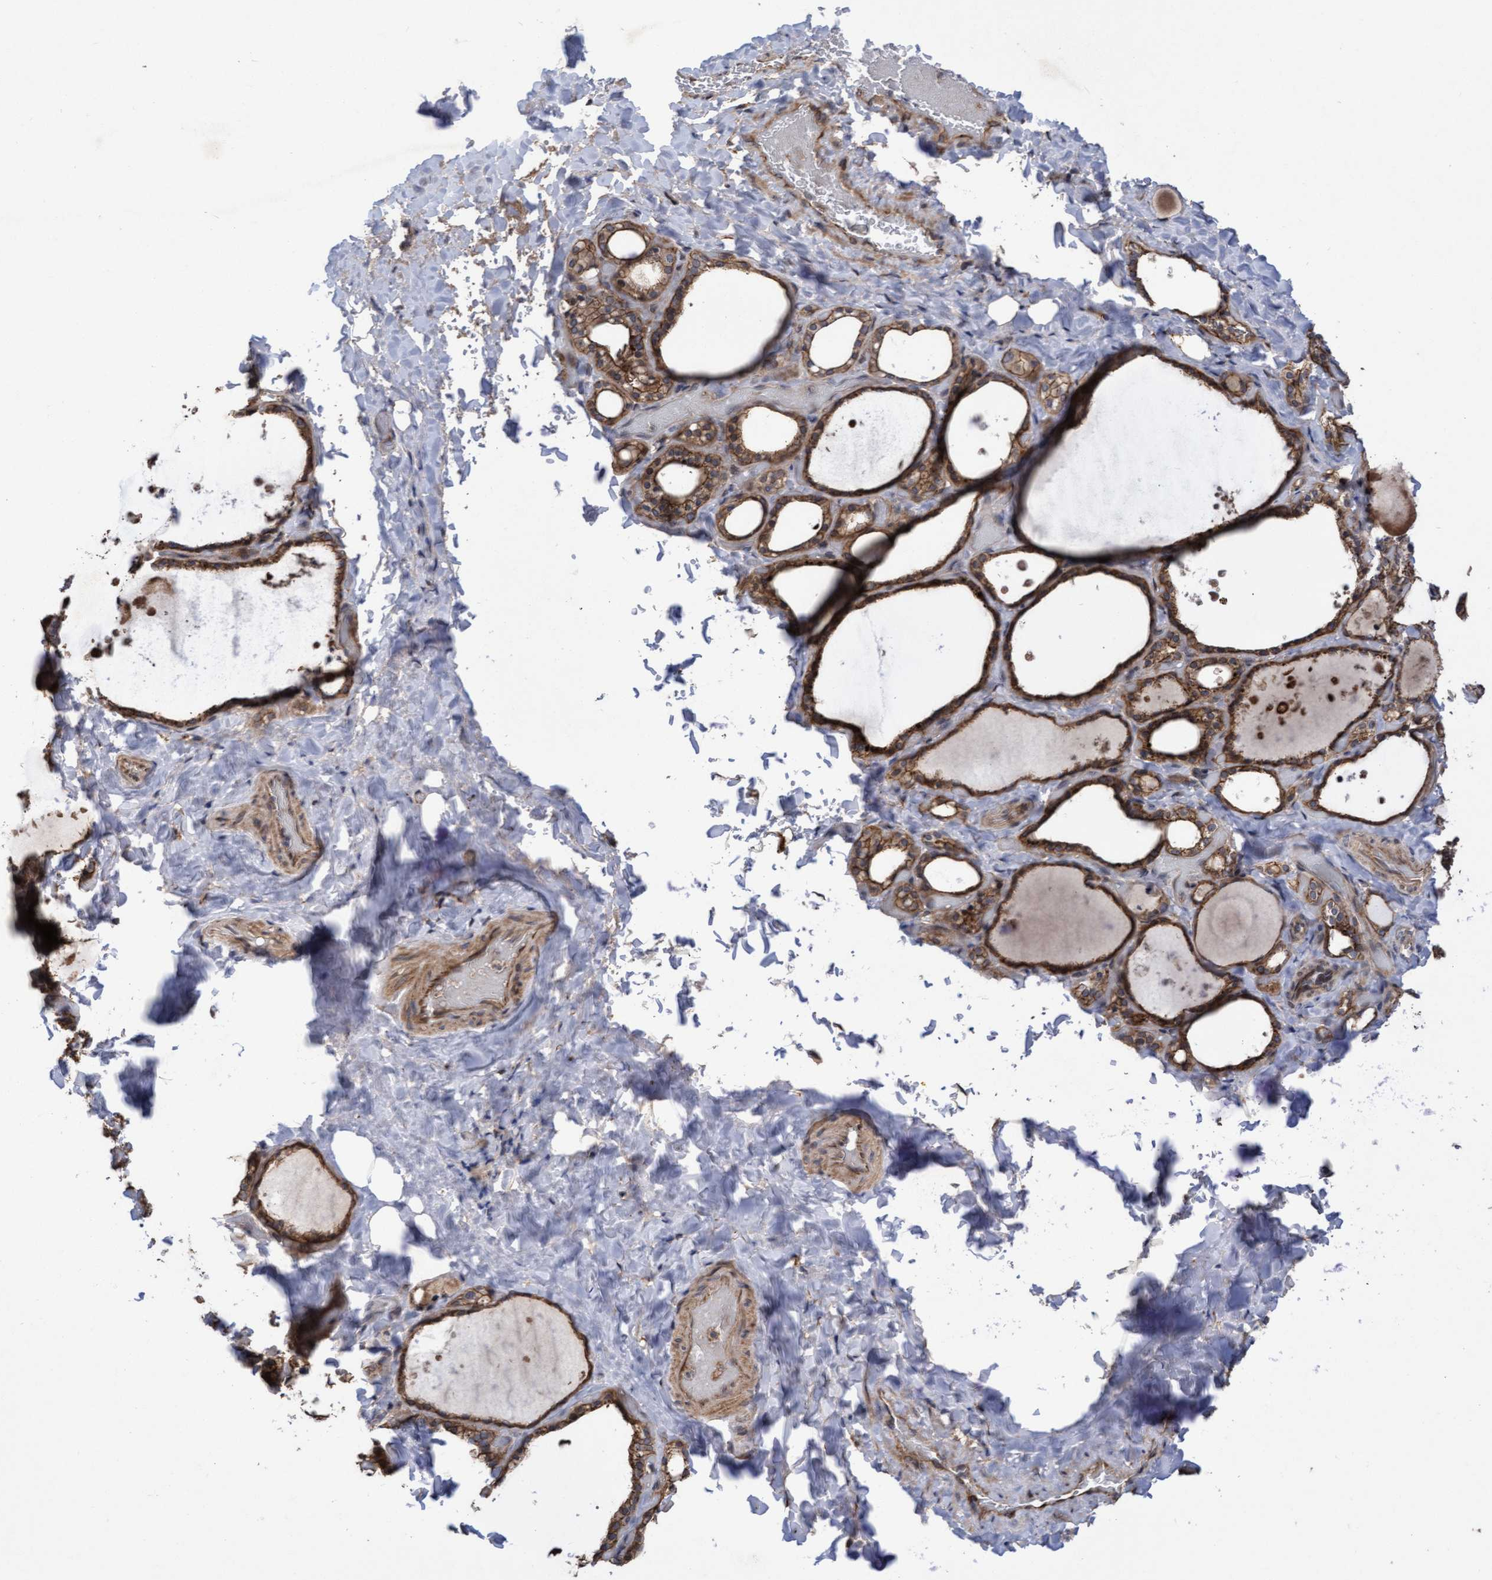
{"staining": {"intensity": "moderate", "quantity": ">75%", "location": "cytoplasmic/membranous"}, "tissue": "thyroid gland", "cell_type": "Glandular cells", "image_type": "normal", "snomed": [{"axis": "morphology", "description": "Normal tissue, NOS"}, {"axis": "topography", "description": "Thyroid gland"}], "caption": "IHC (DAB (3,3'-diaminobenzidine)) staining of benign human thyroid gland demonstrates moderate cytoplasmic/membranous protein staining in approximately >75% of glandular cells.", "gene": "COBL", "patient": {"sex": "female", "age": 44}}